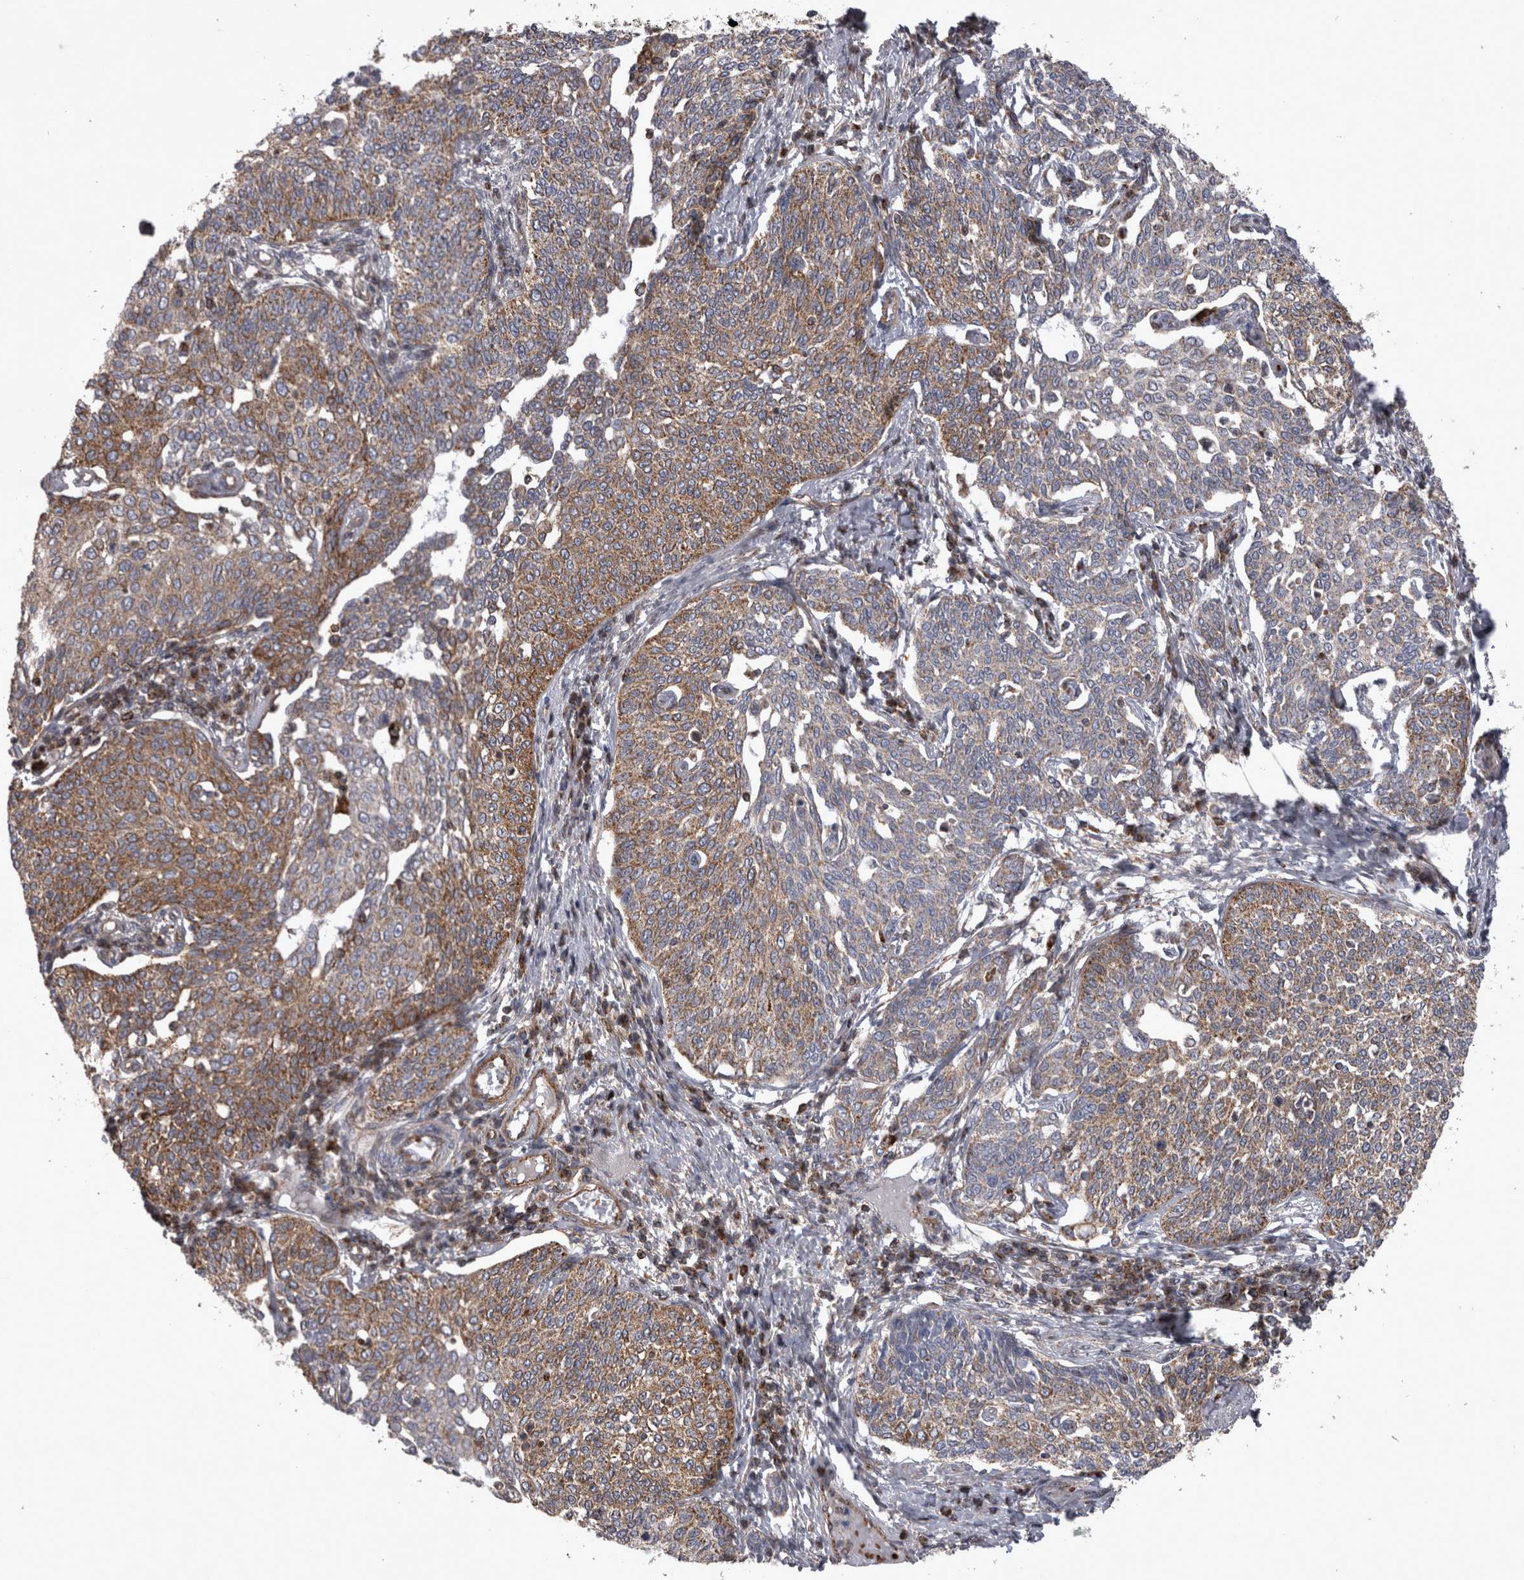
{"staining": {"intensity": "moderate", "quantity": ">75%", "location": "cytoplasmic/membranous"}, "tissue": "cervical cancer", "cell_type": "Tumor cells", "image_type": "cancer", "snomed": [{"axis": "morphology", "description": "Squamous cell carcinoma, NOS"}, {"axis": "topography", "description": "Cervix"}], "caption": "A high-resolution photomicrograph shows immunohistochemistry staining of cervical squamous cell carcinoma, which demonstrates moderate cytoplasmic/membranous positivity in about >75% of tumor cells. (IHC, brightfield microscopy, high magnification).", "gene": "TSPOAP1", "patient": {"sex": "female", "age": 34}}